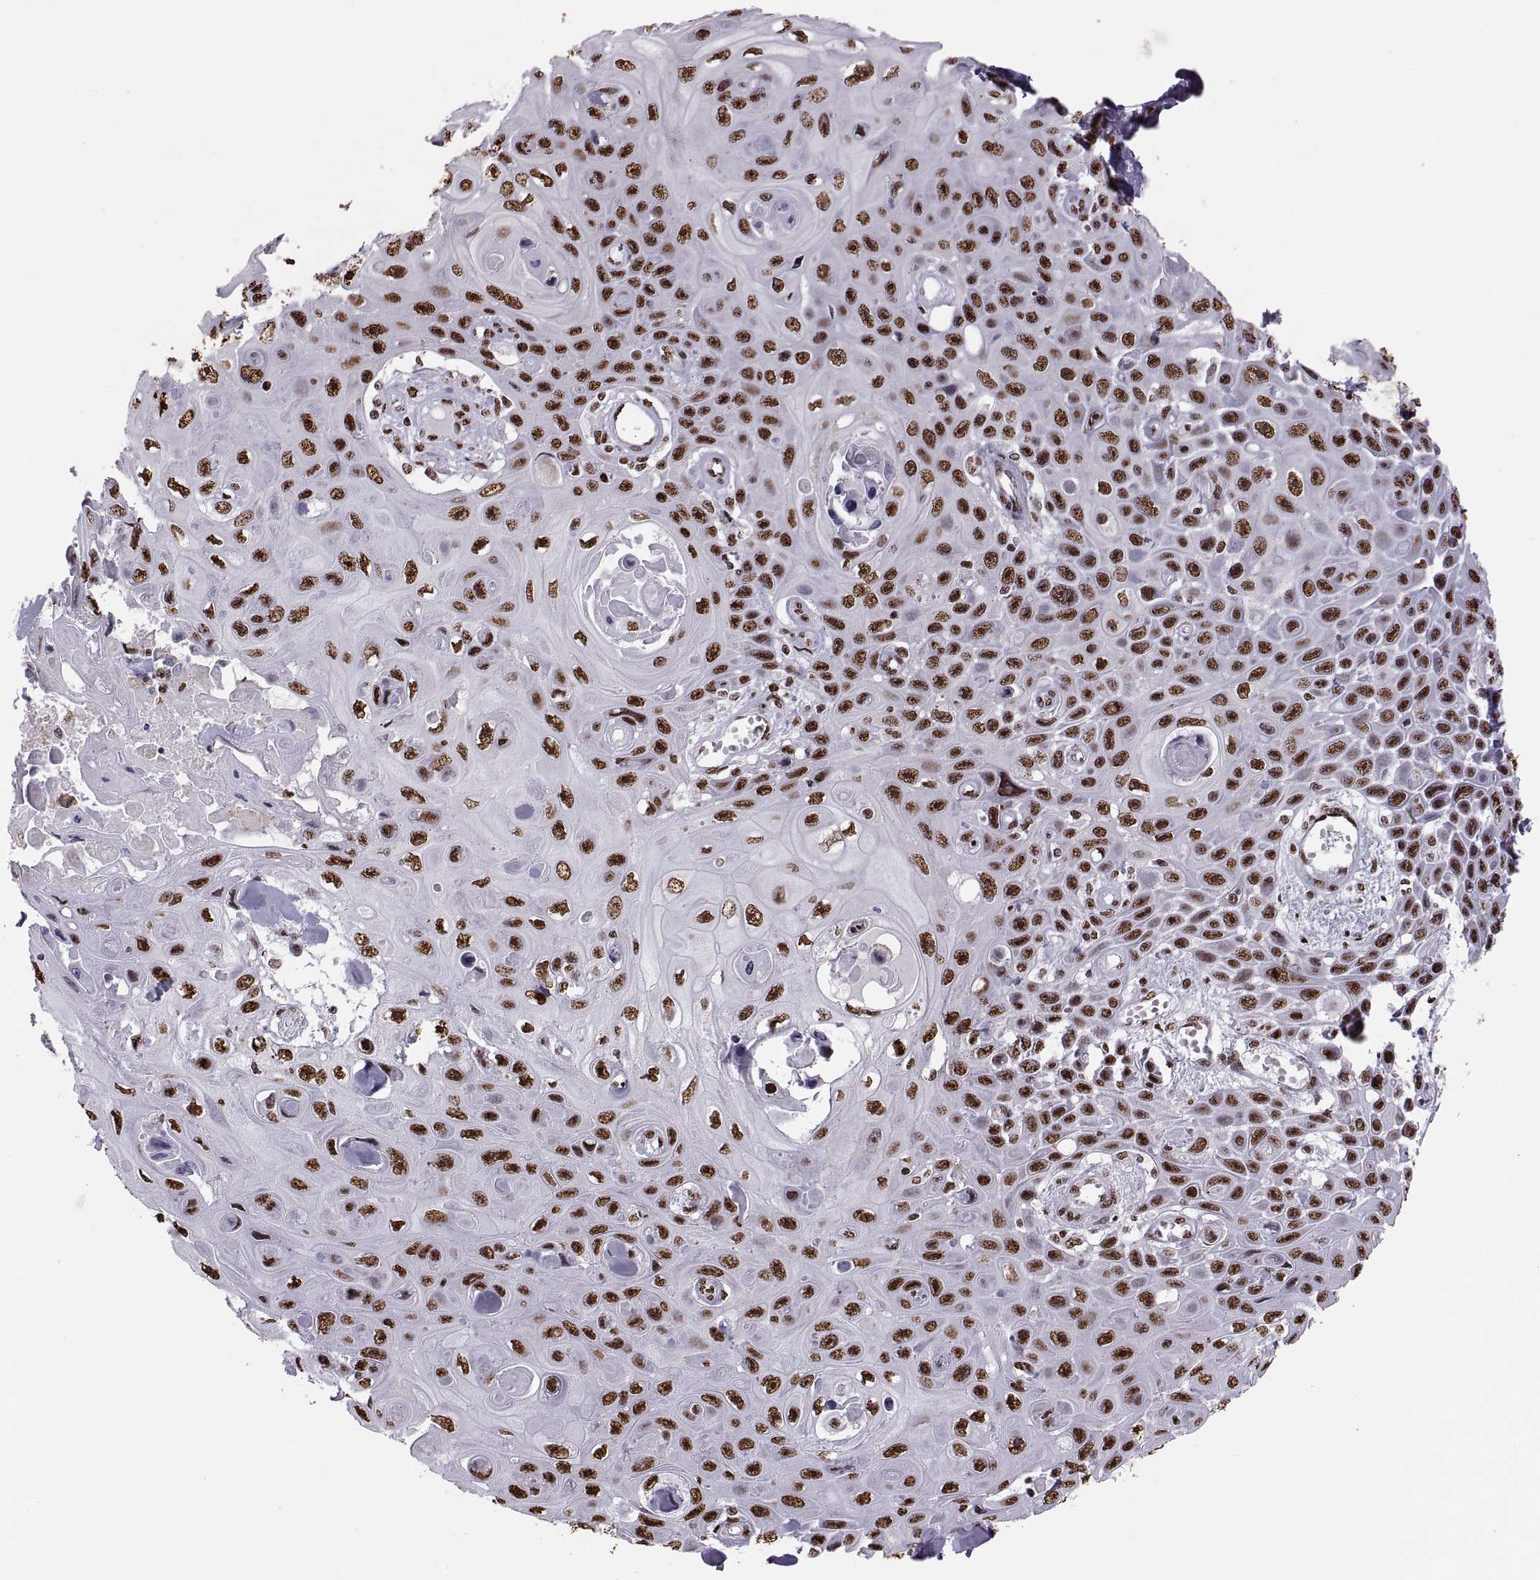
{"staining": {"intensity": "strong", "quantity": ">75%", "location": "nuclear"}, "tissue": "skin cancer", "cell_type": "Tumor cells", "image_type": "cancer", "snomed": [{"axis": "morphology", "description": "Squamous cell carcinoma, NOS"}, {"axis": "topography", "description": "Skin"}], "caption": "A high-resolution photomicrograph shows immunohistochemistry staining of skin cancer, which demonstrates strong nuclear expression in approximately >75% of tumor cells.", "gene": "SNAI1", "patient": {"sex": "male", "age": 82}}